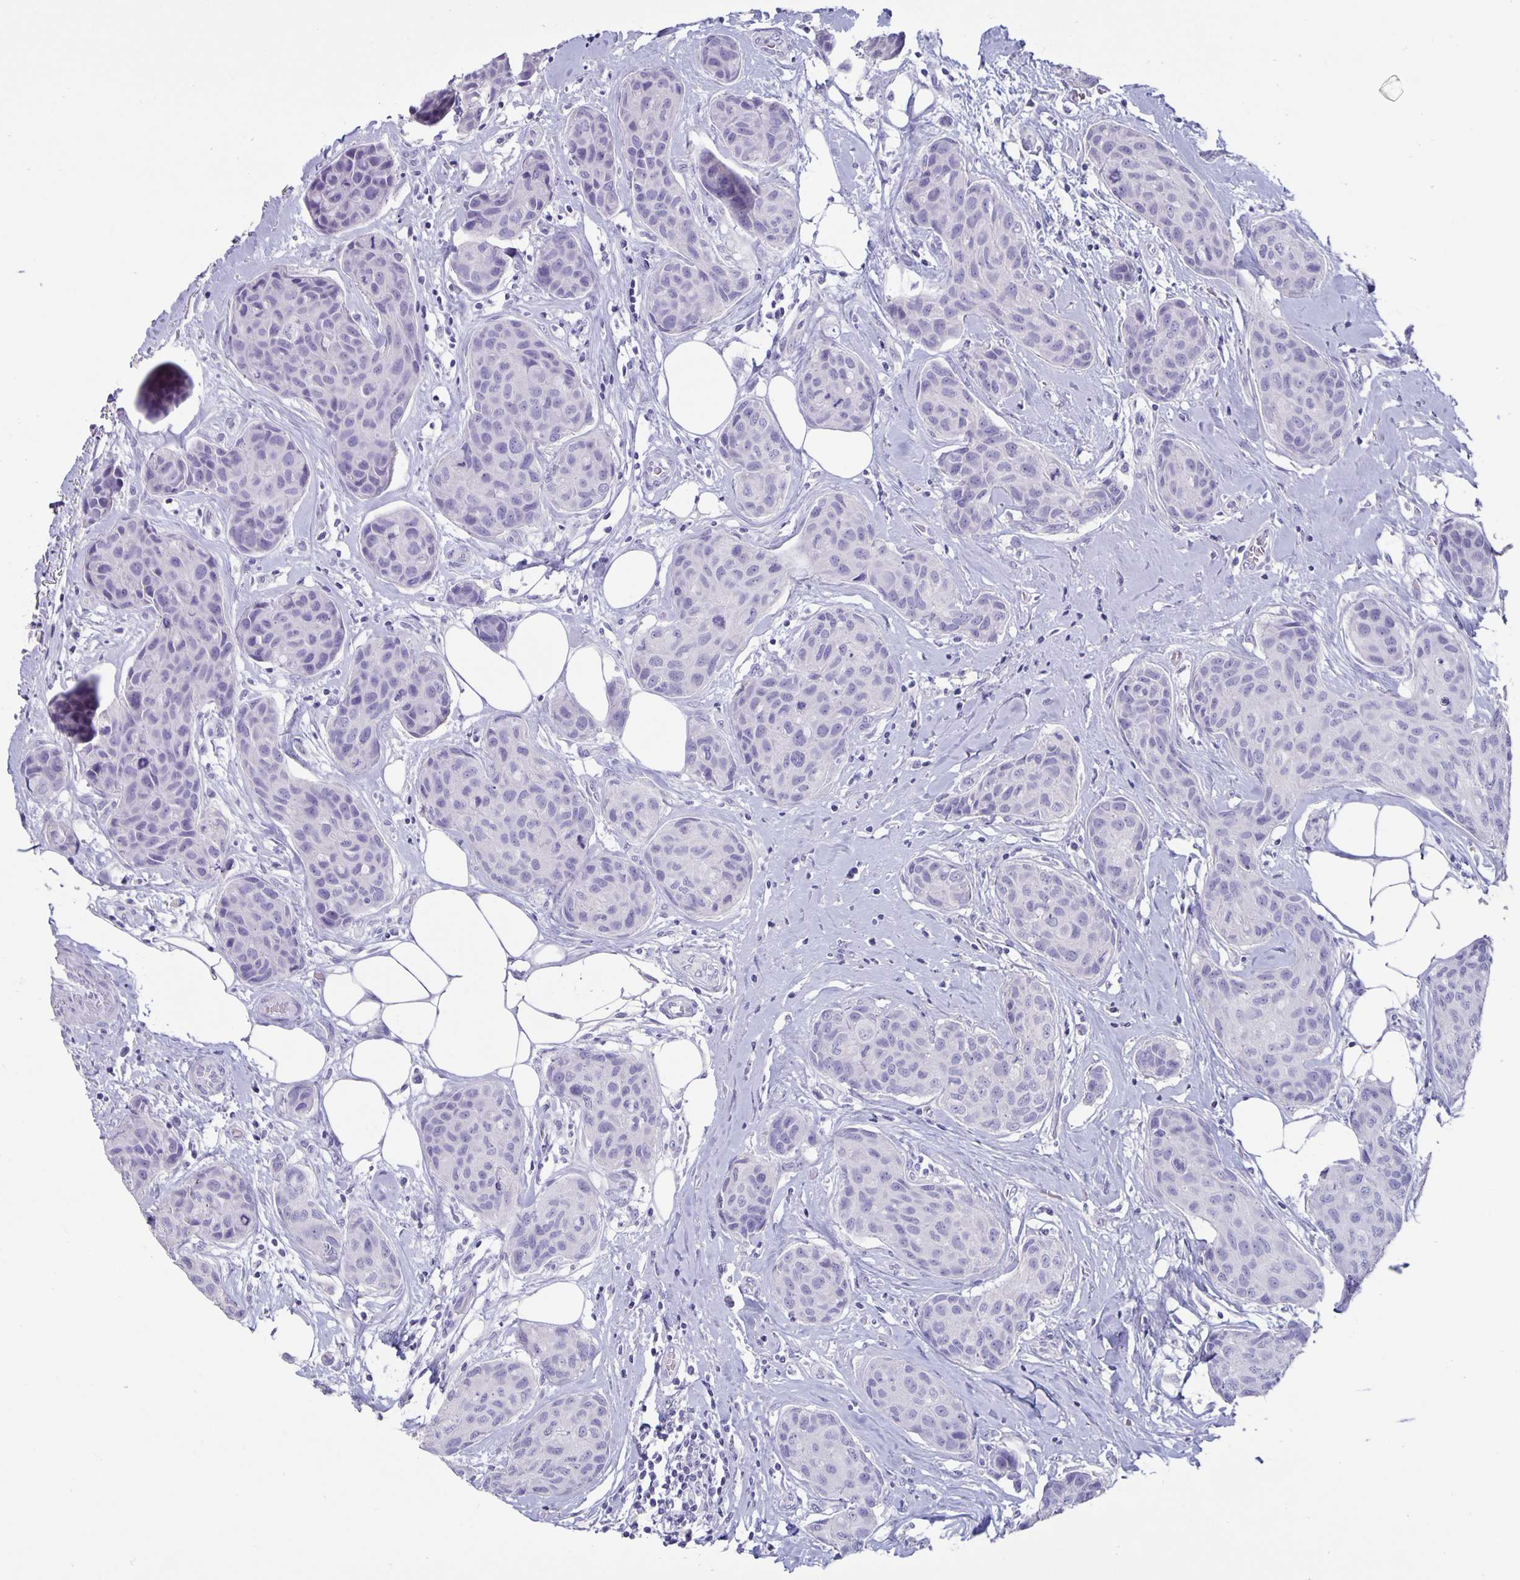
{"staining": {"intensity": "negative", "quantity": "none", "location": "none"}, "tissue": "breast cancer", "cell_type": "Tumor cells", "image_type": "cancer", "snomed": [{"axis": "morphology", "description": "Duct carcinoma"}, {"axis": "topography", "description": "Breast"}], "caption": "There is no significant staining in tumor cells of breast invasive ductal carcinoma.", "gene": "BPIFA3", "patient": {"sex": "female", "age": 80}}